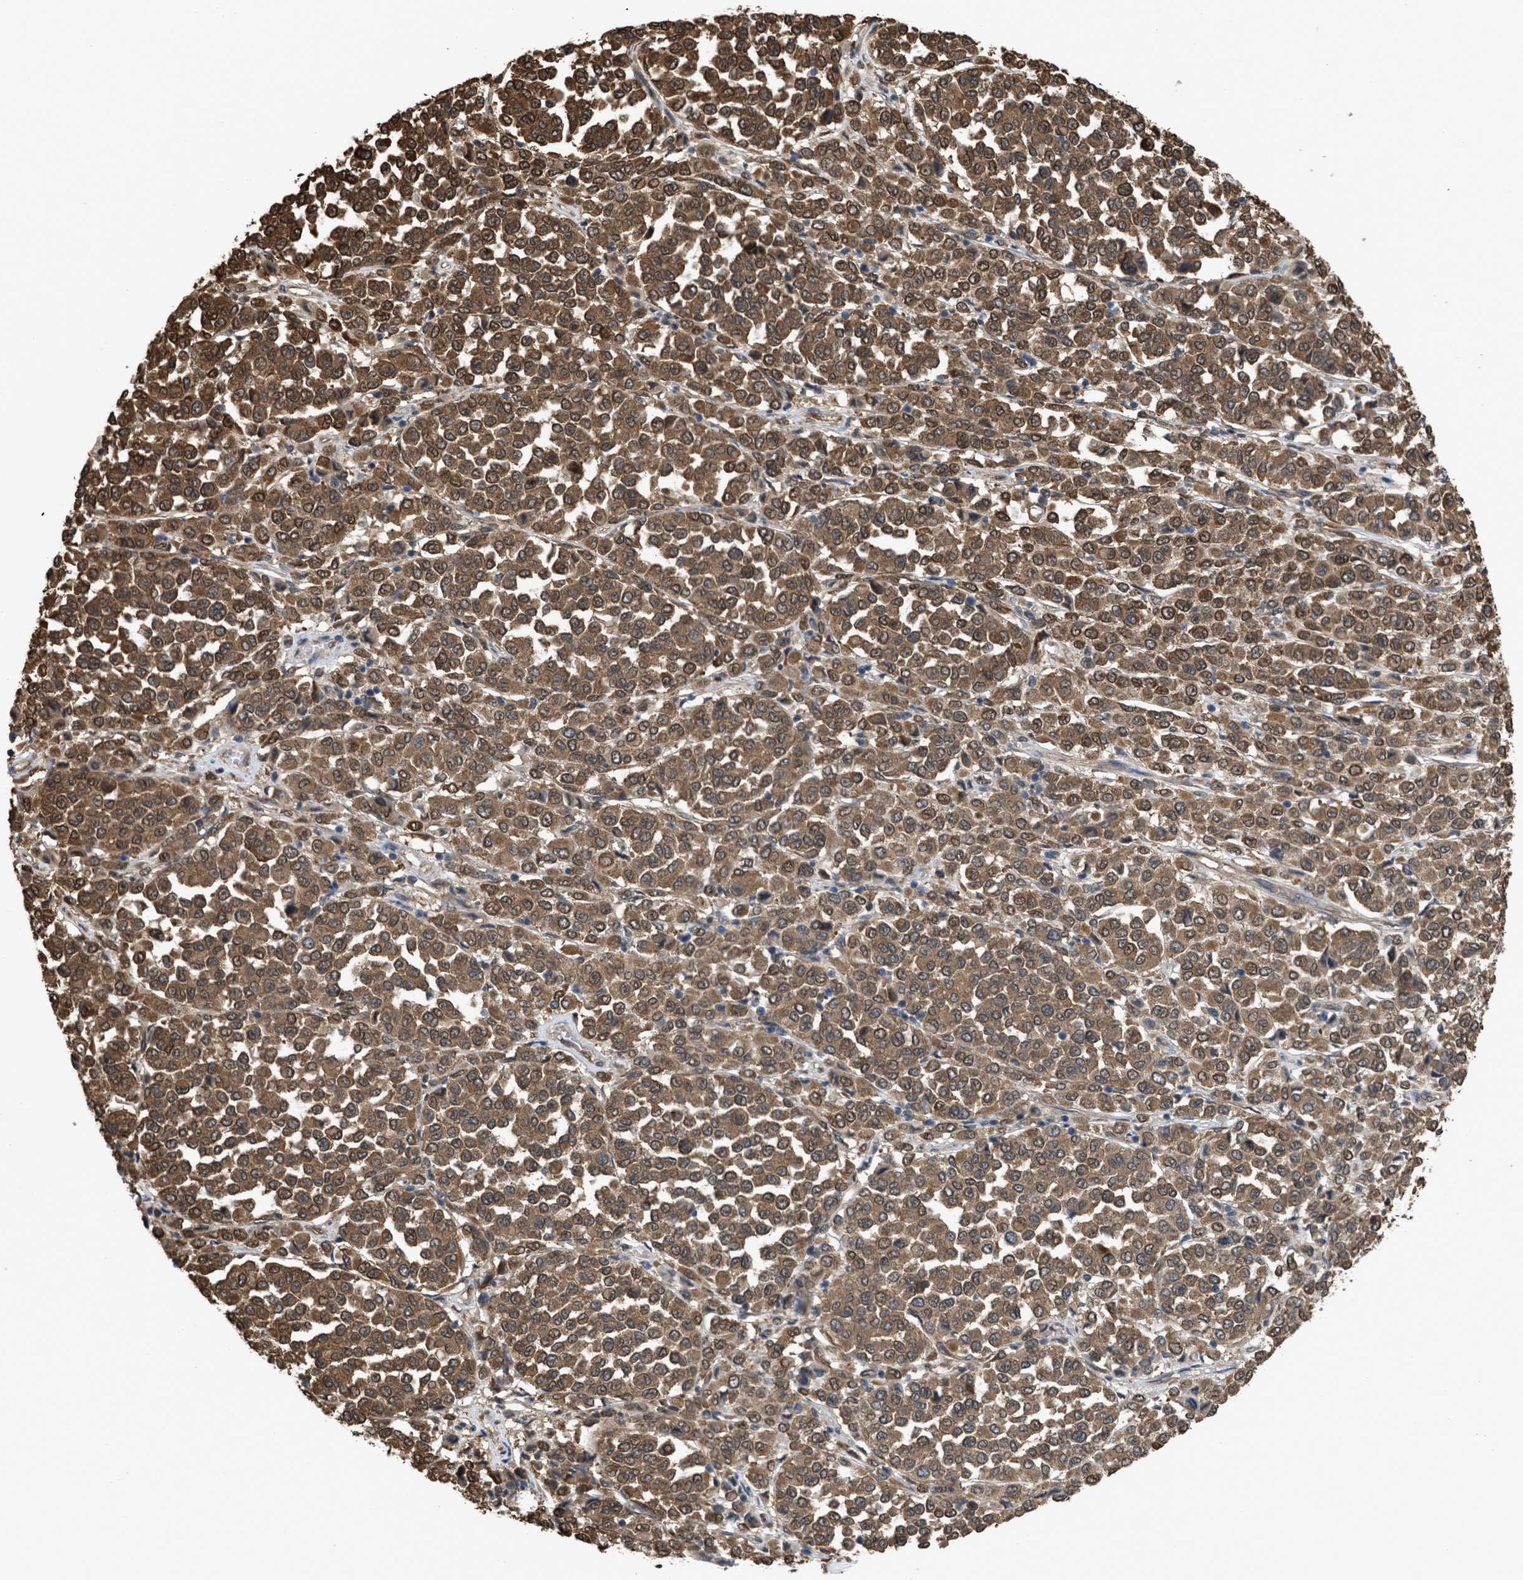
{"staining": {"intensity": "moderate", "quantity": ">75%", "location": "cytoplasmic/membranous,nuclear"}, "tissue": "melanoma", "cell_type": "Tumor cells", "image_type": "cancer", "snomed": [{"axis": "morphology", "description": "Malignant melanoma, Metastatic site"}, {"axis": "topography", "description": "Pancreas"}], "caption": "Immunohistochemistry (IHC) (DAB (3,3'-diaminobenzidine)) staining of malignant melanoma (metastatic site) displays moderate cytoplasmic/membranous and nuclear protein positivity in approximately >75% of tumor cells.", "gene": "YWHAG", "patient": {"sex": "female", "age": 30}}